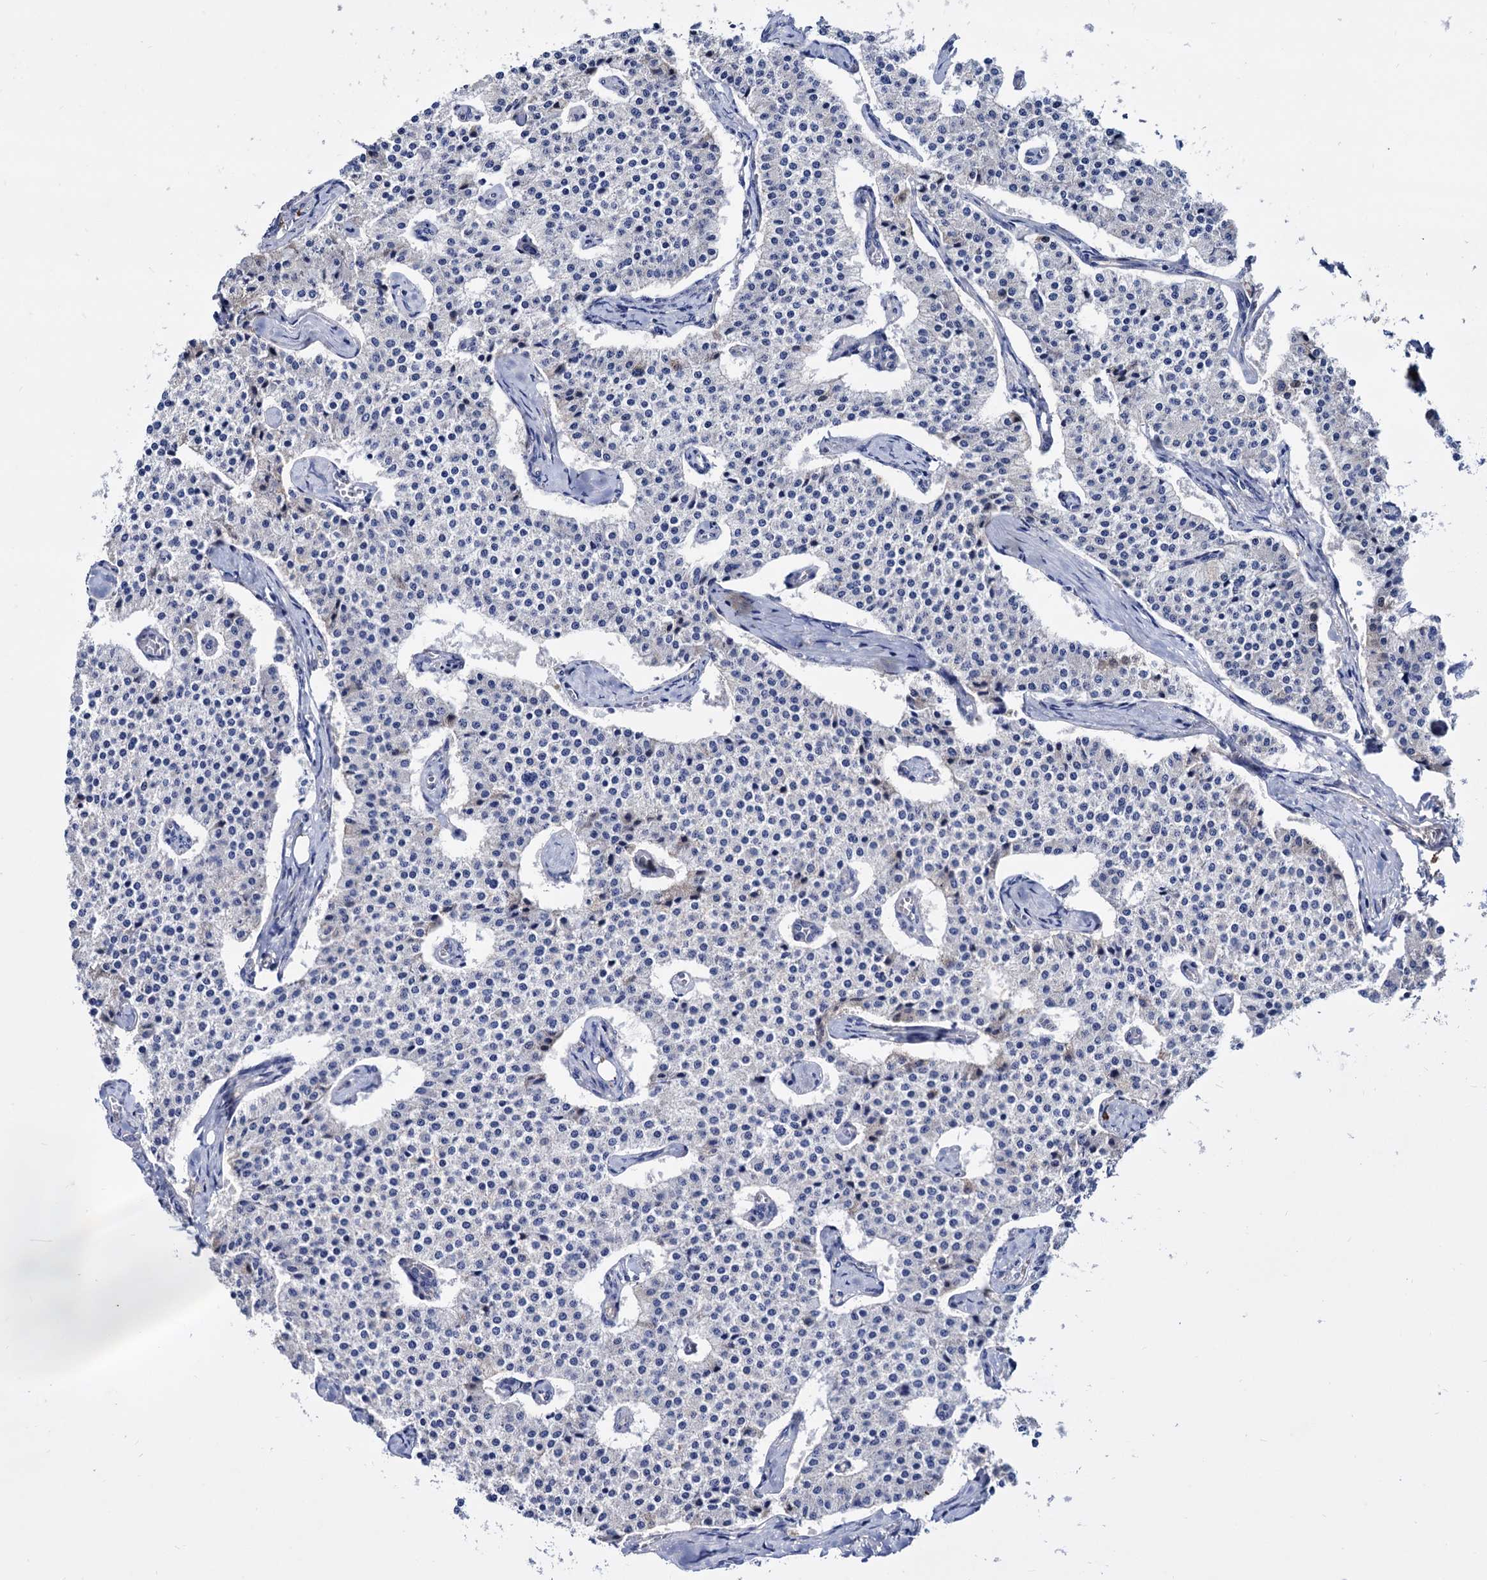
{"staining": {"intensity": "negative", "quantity": "none", "location": "none"}, "tissue": "carcinoid", "cell_type": "Tumor cells", "image_type": "cancer", "snomed": [{"axis": "morphology", "description": "Carcinoid, malignant, NOS"}, {"axis": "topography", "description": "Colon"}], "caption": "Immunohistochemistry (IHC) photomicrograph of neoplastic tissue: human malignant carcinoid stained with DAB (3,3'-diaminobenzidine) exhibits no significant protein positivity in tumor cells.", "gene": "NPAS4", "patient": {"sex": "female", "age": 52}}